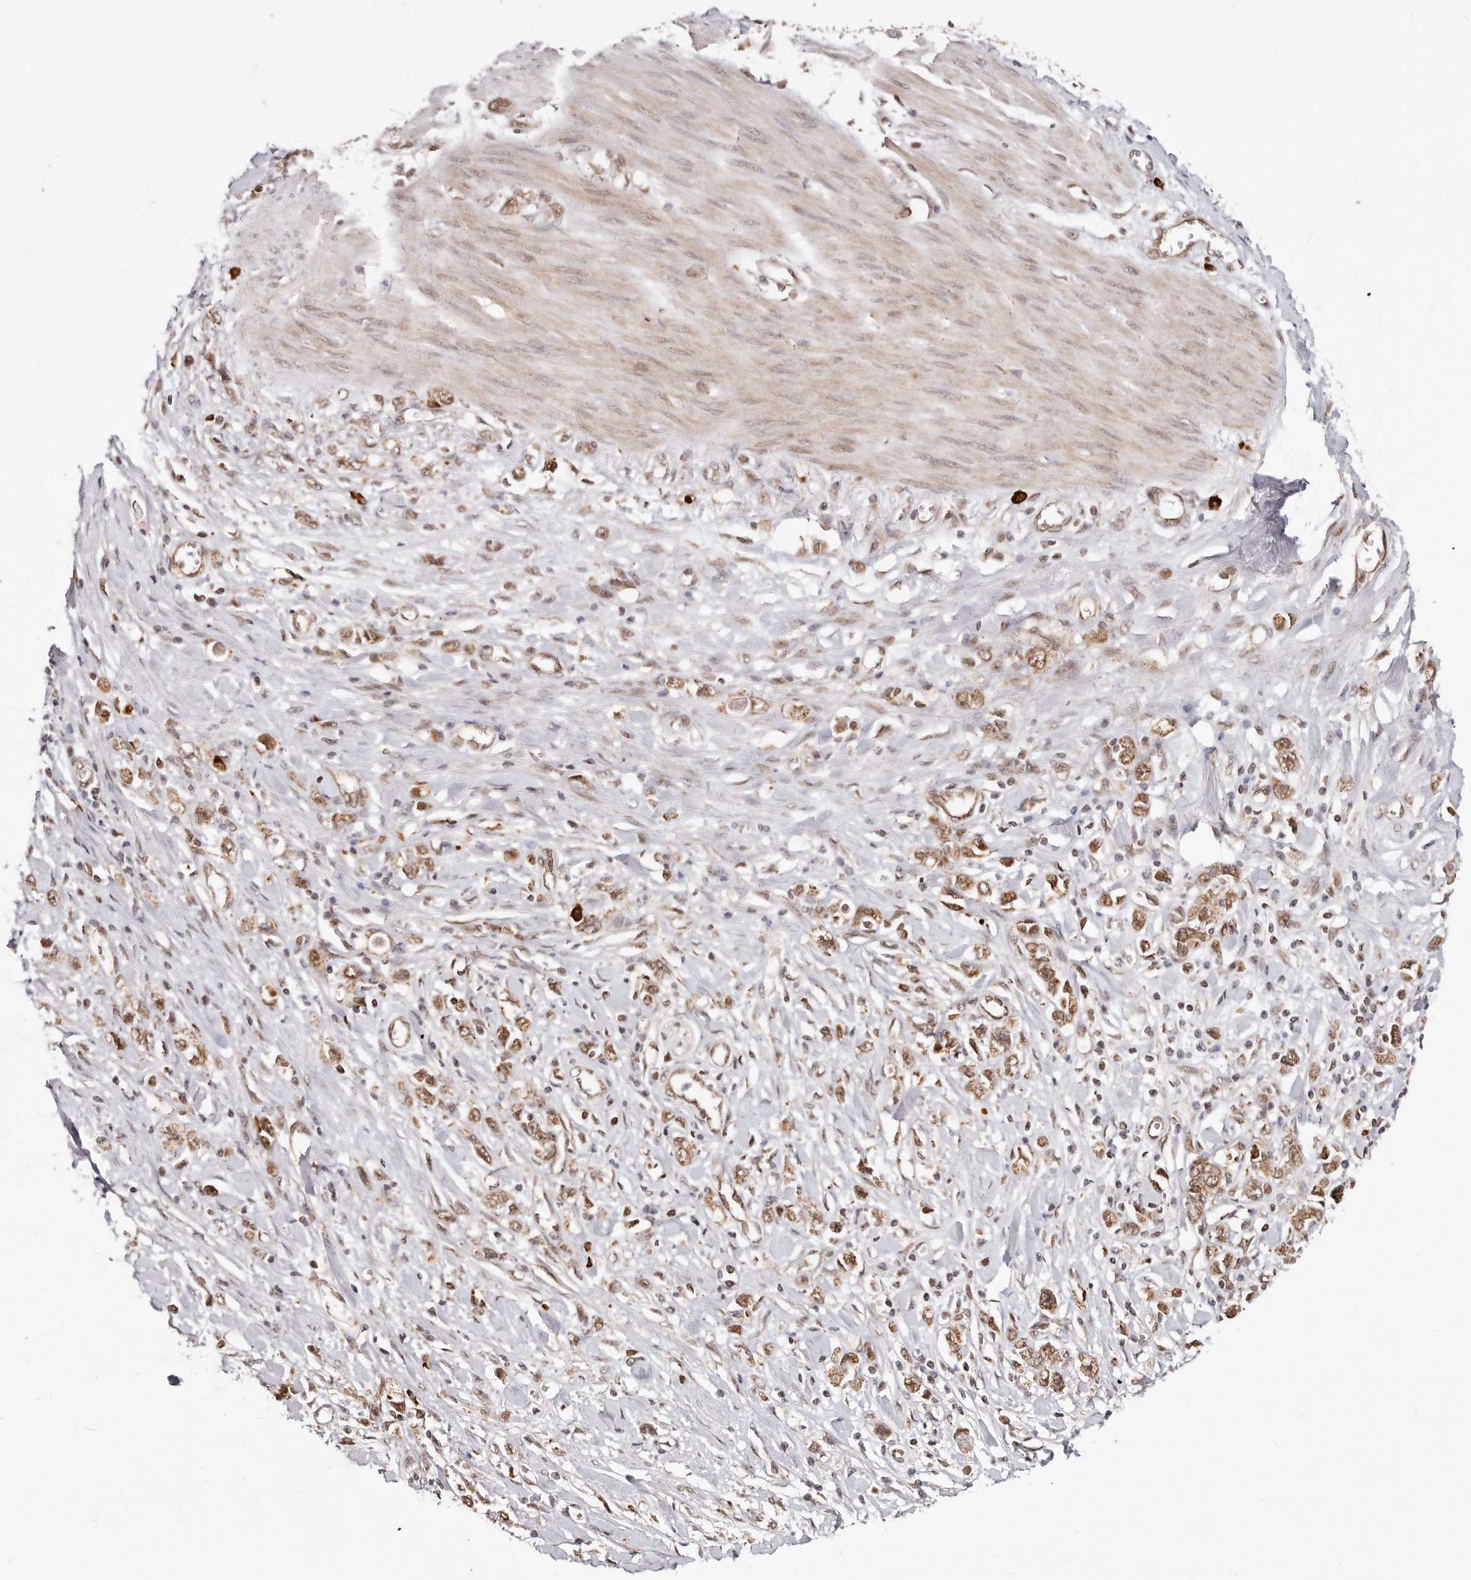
{"staining": {"intensity": "moderate", "quantity": ">75%", "location": "cytoplasmic/membranous,nuclear"}, "tissue": "stomach cancer", "cell_type": "Tumor cells", "image_type": "cancer", "snomed": [{"axis": "morphology", "description": "Adenocarcinoma, NOS"}, {"axis": "topography", "description": "Stomach"}], "caption": "IHC staining of stomach cancer (adenocarcinoma), which shows medium levels of moderate cytoplasmic/membranous and nuclear expression in about >75% of tumor cells indicating moderate cytoplasmic/membranous and nuclear protein expression. The staining was performed using DAB (3,3'-diaminobenzidine) (brown) for protein detection and nuclei were counterstained in hematoxylin (blue).", "gene": "SEC14L1", "patient": {"sex": "female", "age": 76}}